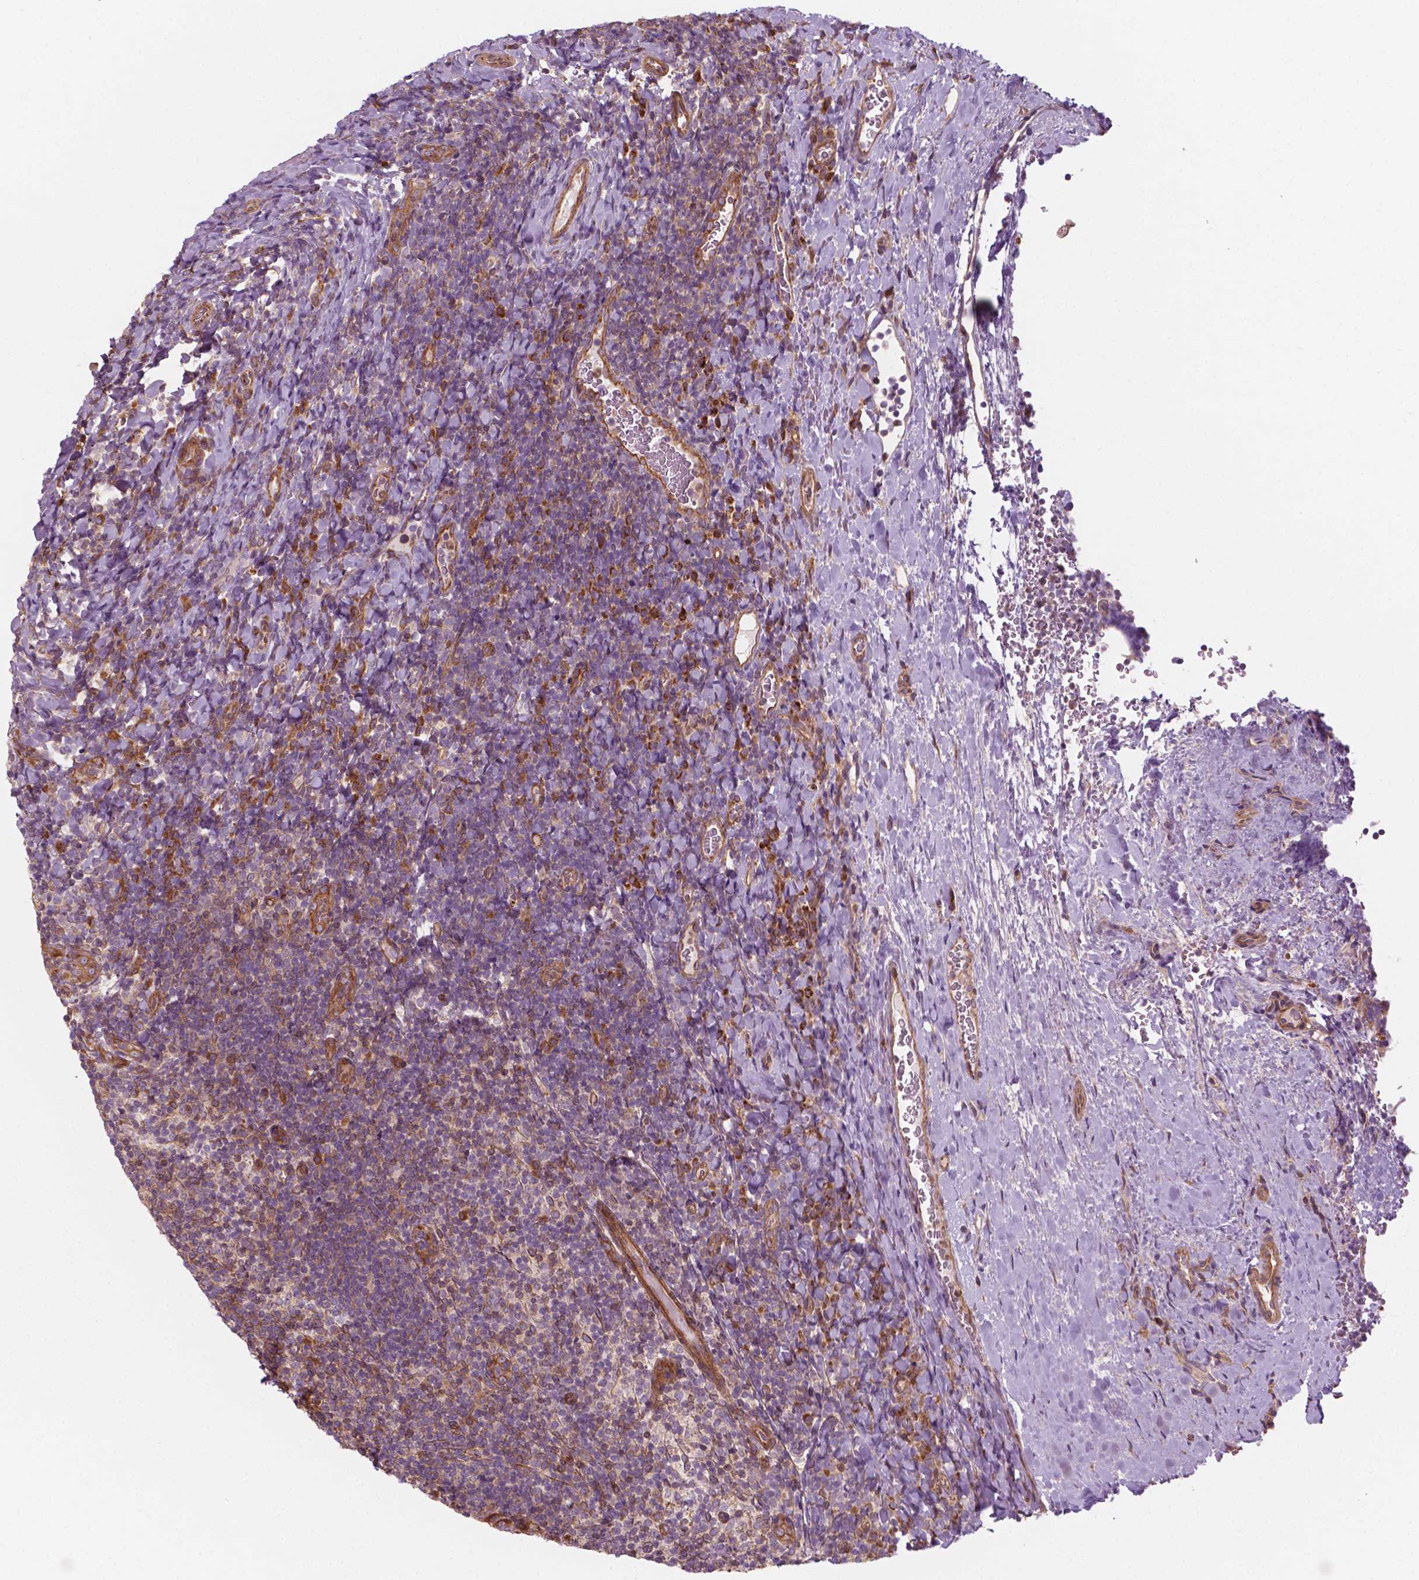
{"staining": {"intensity": "moderate", "quantity": "<25%", "location": "cytoplasmic/membranous"}, "tissue": "tonsil", "cell_type": "Germinal center cells", "image_type": "normal", "snomed": [{"axis": "morphology", "description": "Normal tissue, NOS"}, {"axis": "topography", "description": "Tonsil"}], "caption": "Tonsil stained with IHC displays moderate cytoplasmic/membranous positivity in approximately <25% of germinal center cells. The protein is shown in brown color, while the nuclei are stained blue.", "gene": "SURF4", "patient": {"sex": "male", "age": 17}}